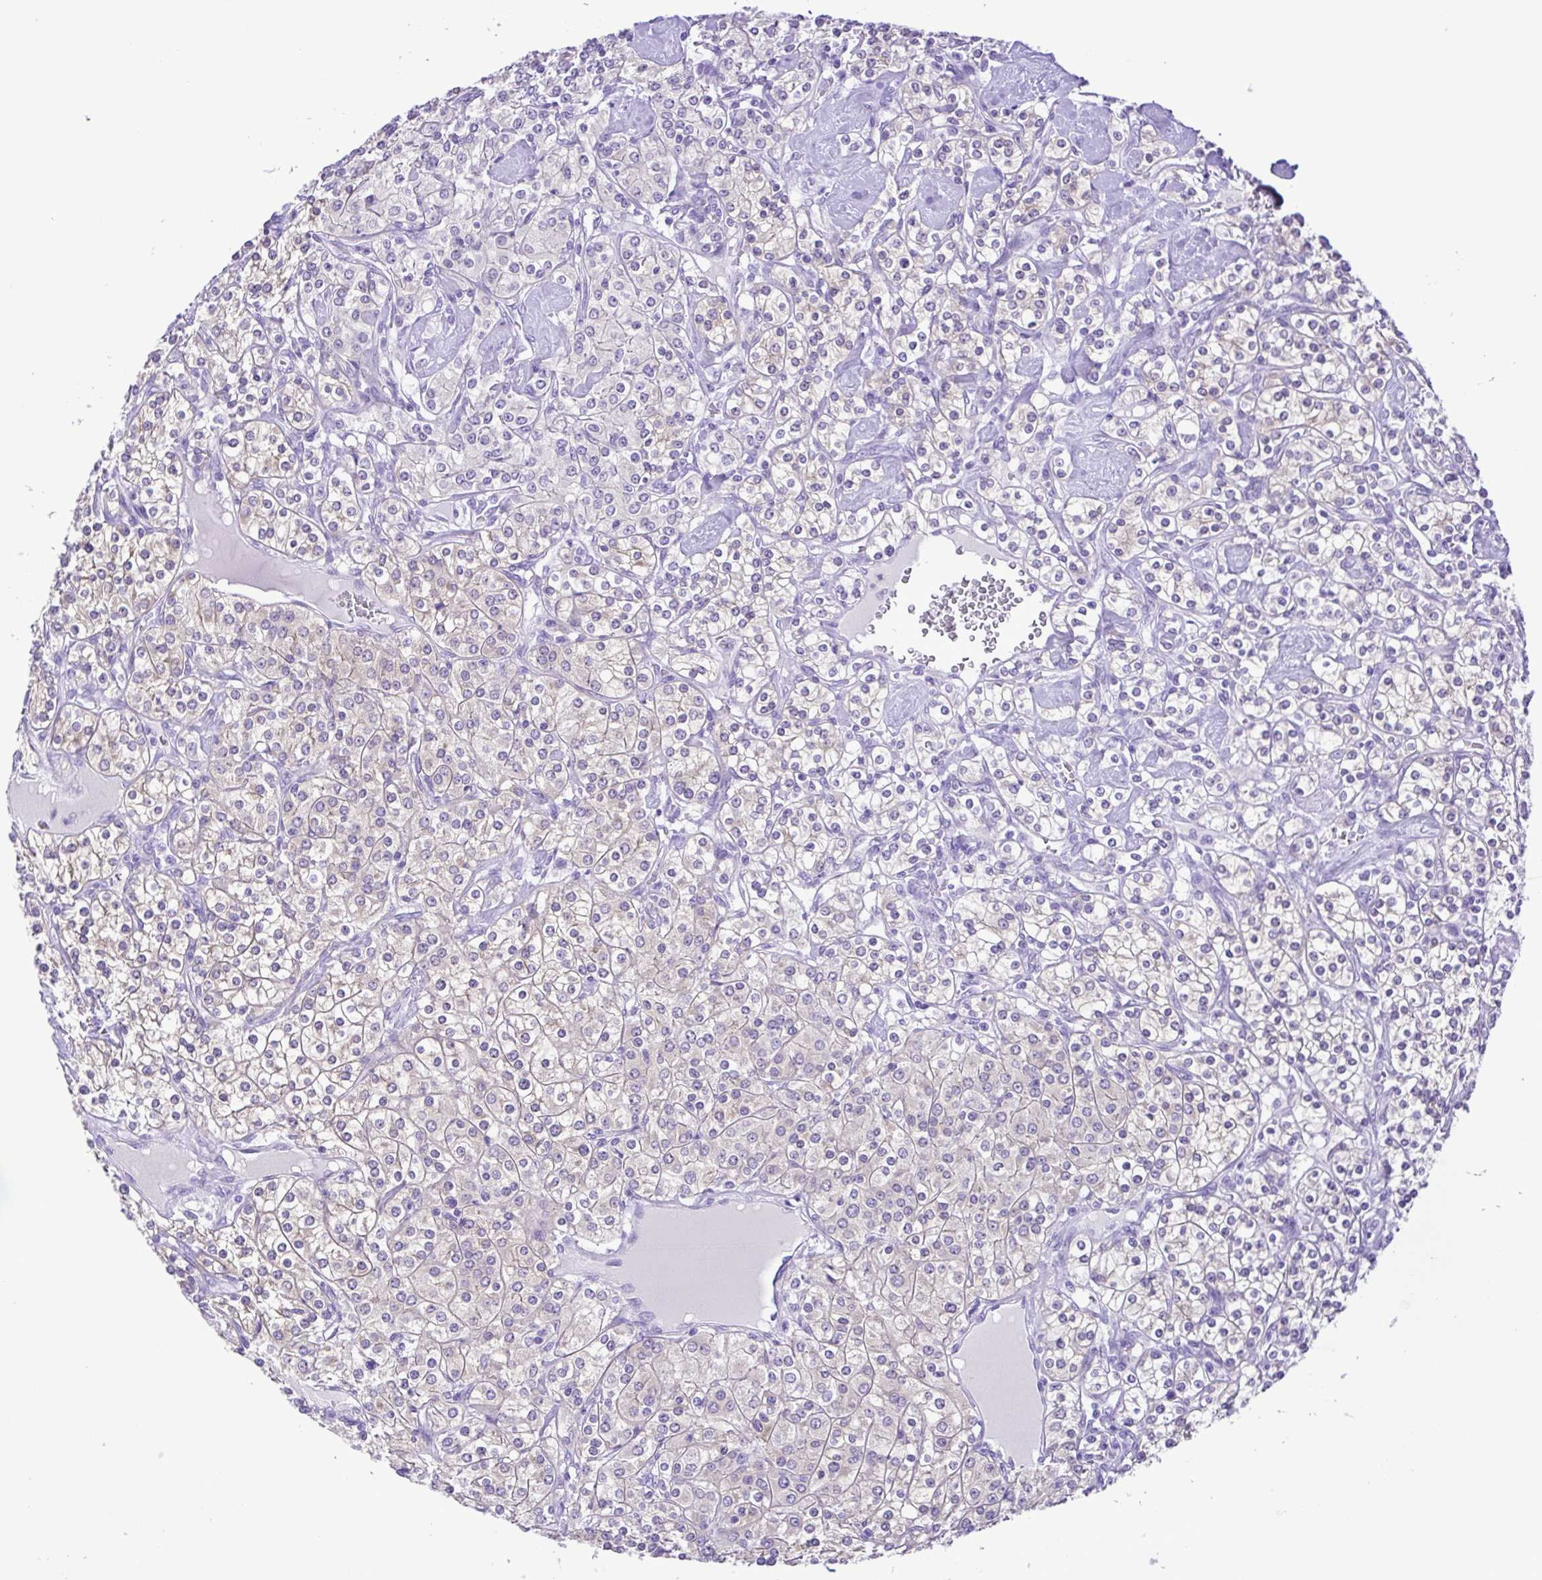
{"staining": {"intensity": "weak", "quantity": "<25%", "location": "cytoplasmic/membranous"}, "tissue": "renal cancer", "cell_type": "Tumor cells", "image_type": "cancer", "snomed": [{"axis": "morphology", "description": "Adenocarcinoma, NOS"}, {"axis": "topography", "description": "Kidney"}], "caption": "Immunohistochemistry (IHC) histopathology image of human renal cancer stained for a protein (brown), which shows no positivity in tumor cells. (DAB (3,3'-diaminobenzidine) IHC, high magnification).", "gene": "SYT1", "patient": {"sex": "male", "age": 77}}